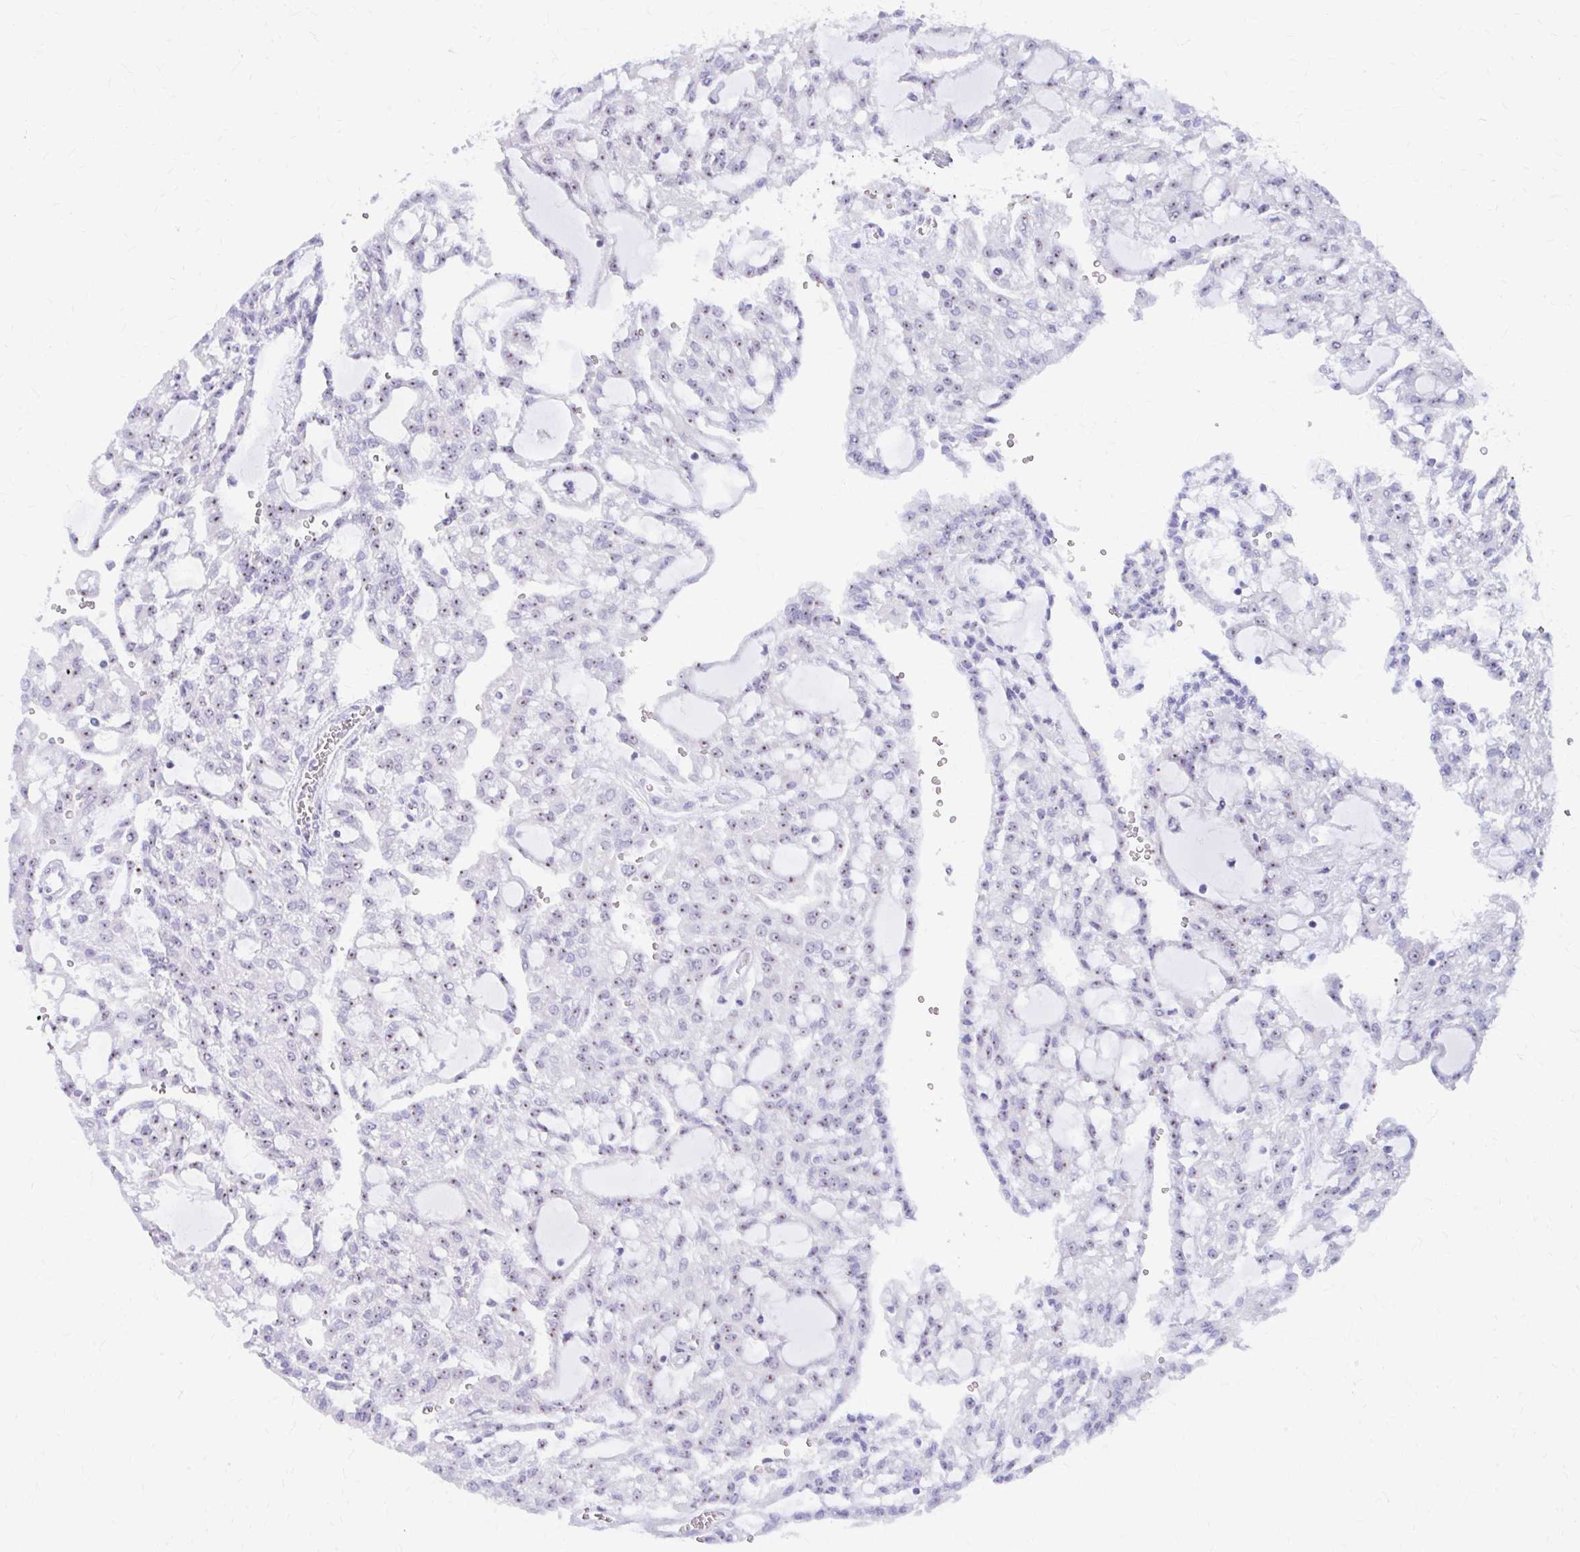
{"staining": {"intensity": "moderate", "quantity": ">75%", "location": "nuclear"}, "tissue": "renal cancer", "cell_type": "Tumor cells", "image_type": "cancer", "snomed": [{"axis": "morphology", "description": "Adenocarcinoma, NOS"}, {"axis": "topography", "description": "Kidney"}], "caption": "Adenocarcinoma (renal) was stained to show a protein in brown. There is medium levels of moderate nuclear expression in about >75% of tumor cells.", "gene": "FTSJ3", "patient": {"sex": "male", "age": 63}}